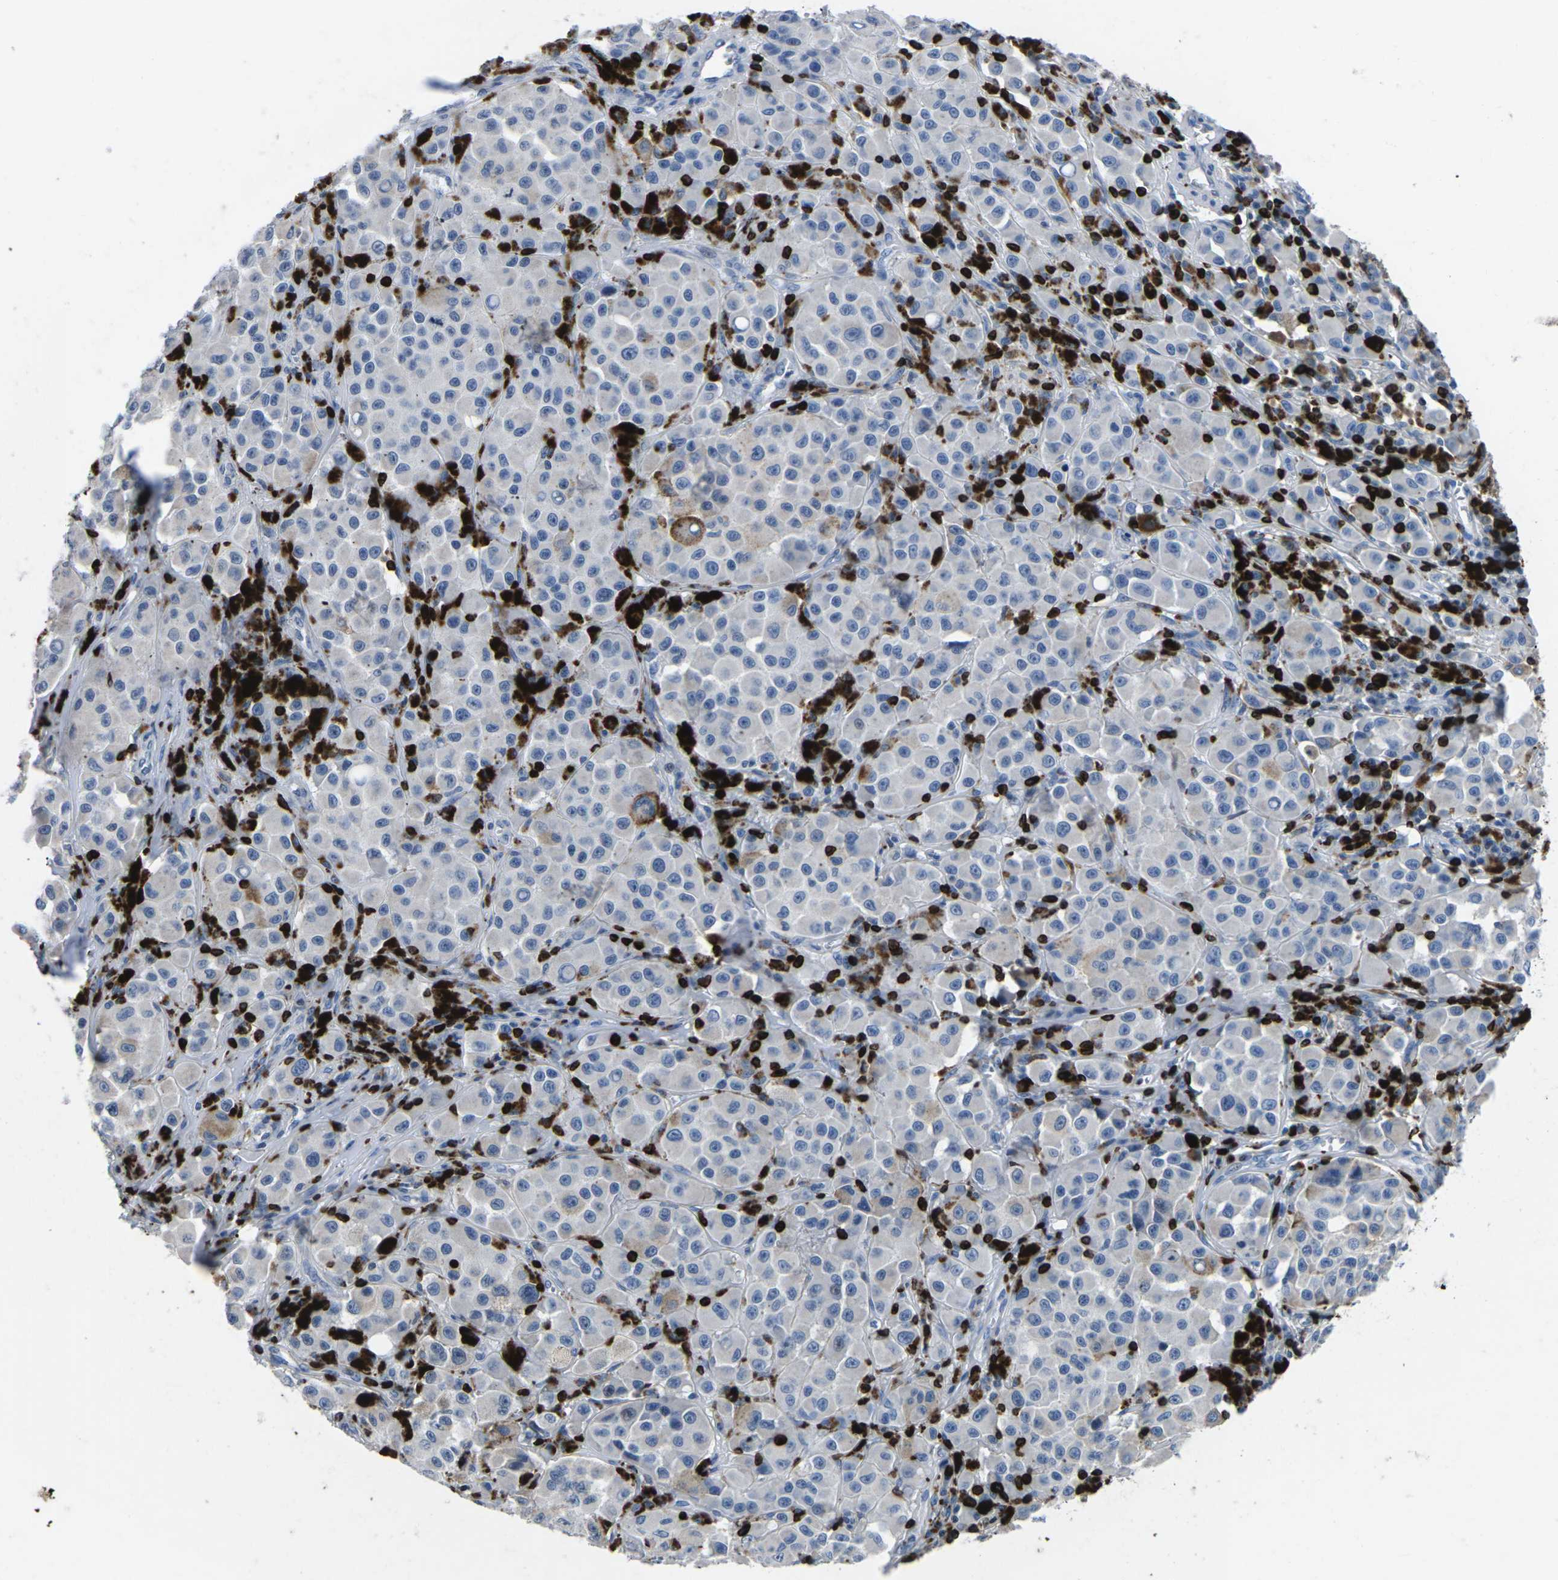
{"staining": {"intensity": "negative", "quantity": "none", "location": "none"}, "tissue": "melanoma", "cell_type": "Tumor cells", "image_type": "cancer", "snomed": [{"axis": "morphology", "description": "Malignant melanoma, NOS"}, {"axis": "topography", "description": "Skin"}], "caption": "Immunohistochemistry image of melanoma stained for a protein (brown), which demonstrates no staining in tumor cells.", "gene": "CTSW", "patient": {"sex": "male", "age": 84}}